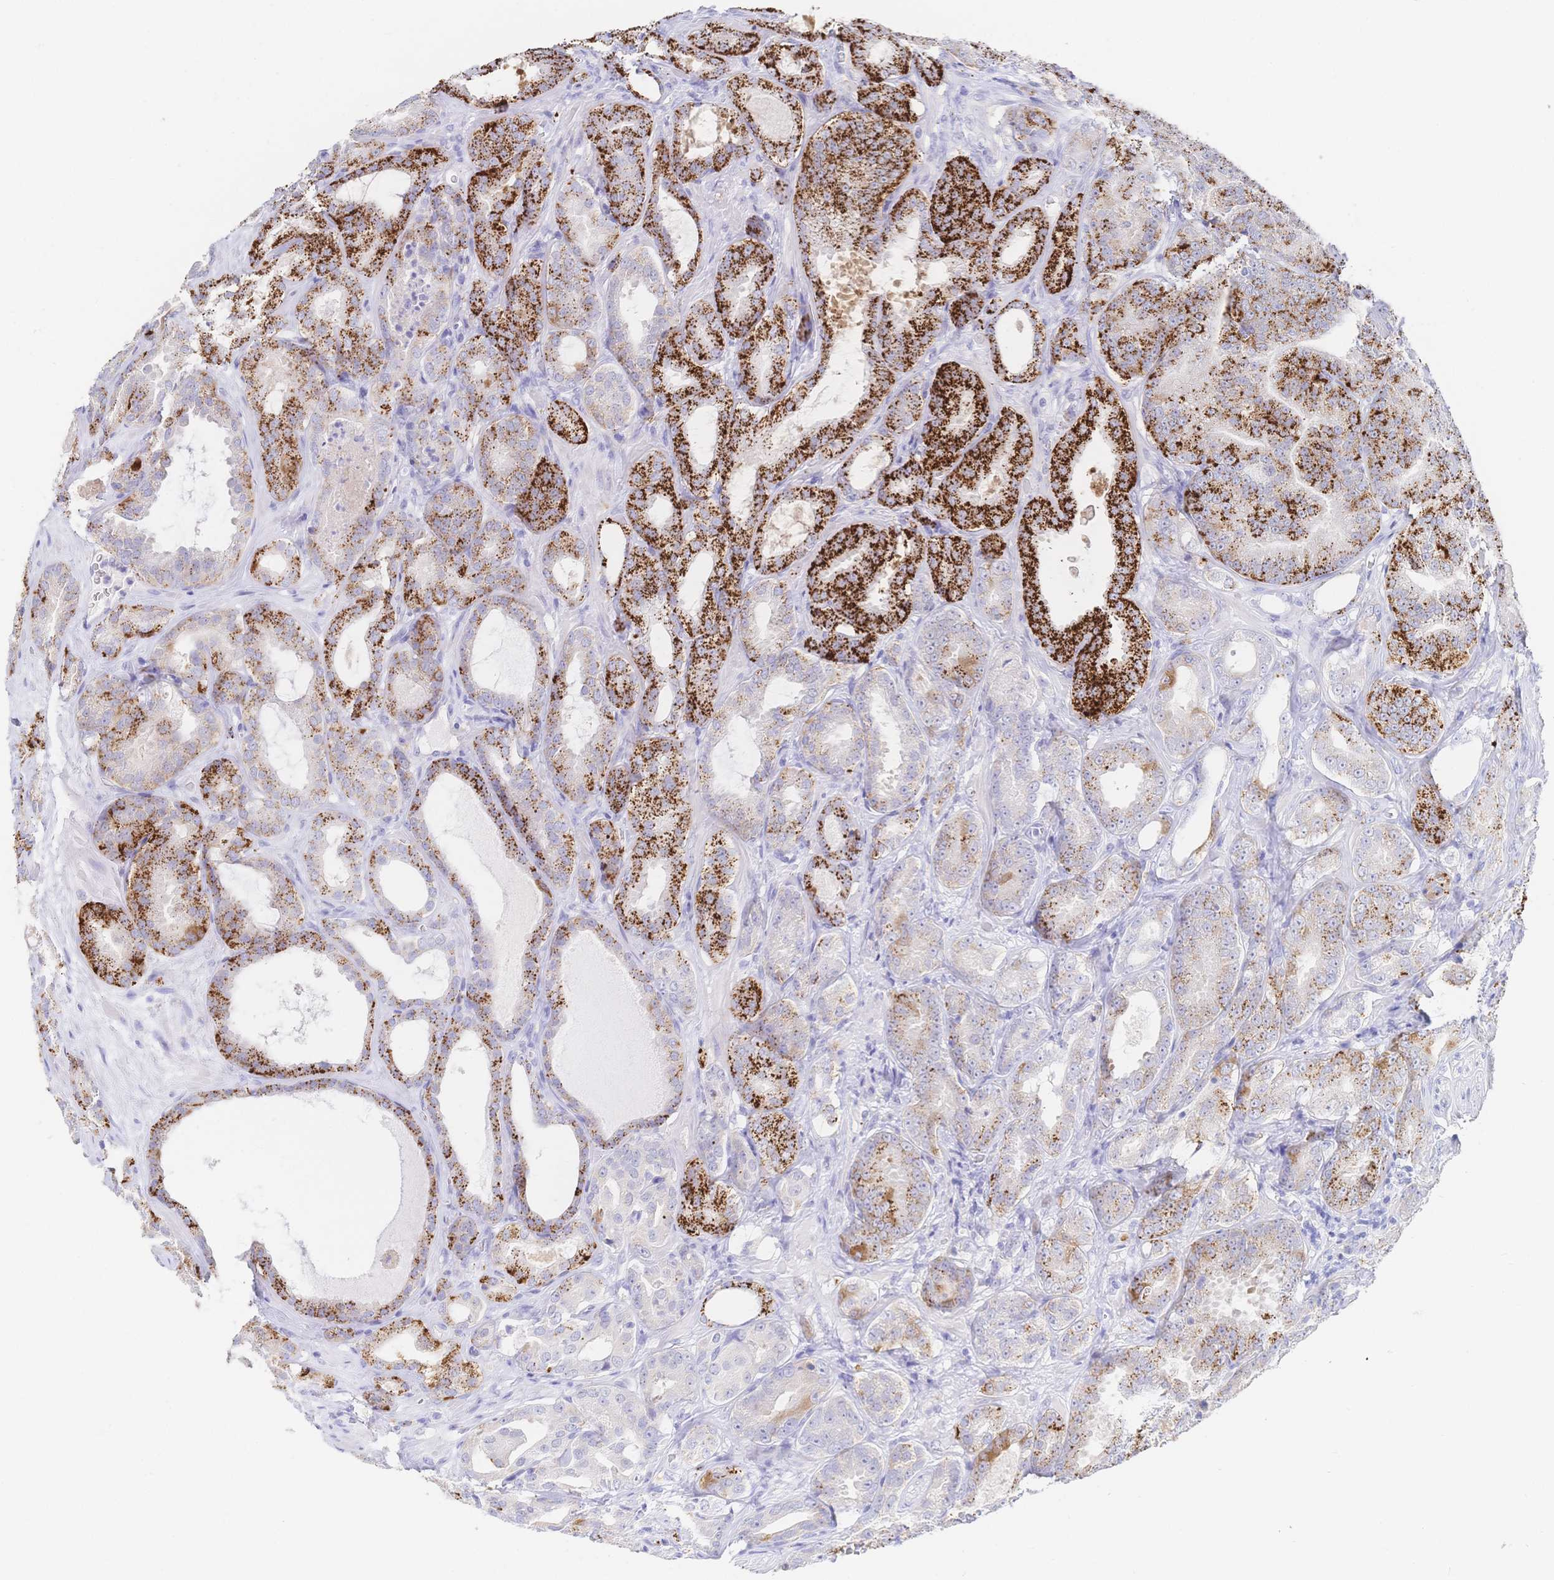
{"staining": {"intensity": "strong", "quantity": "25%-75%", "location": "cytoplasmic/membranous"}, "tissue": "prostate cancer", "cell_type": "Tumor cells", "image_type": "cancer", "snomed": [{"axis": "morphology", "description": "Adenocarcinoma, High grade"}, {"axis": "topography", "description": "Prostate"}], "caption": "Strong cytoplasmic/membranous positivity for a protein is identified in about 25%-75% of tumor cells of prostate cancer using immunohistochemistry.", "gene": "RRM1", "patient": {"sex": "male", "age": 64}}